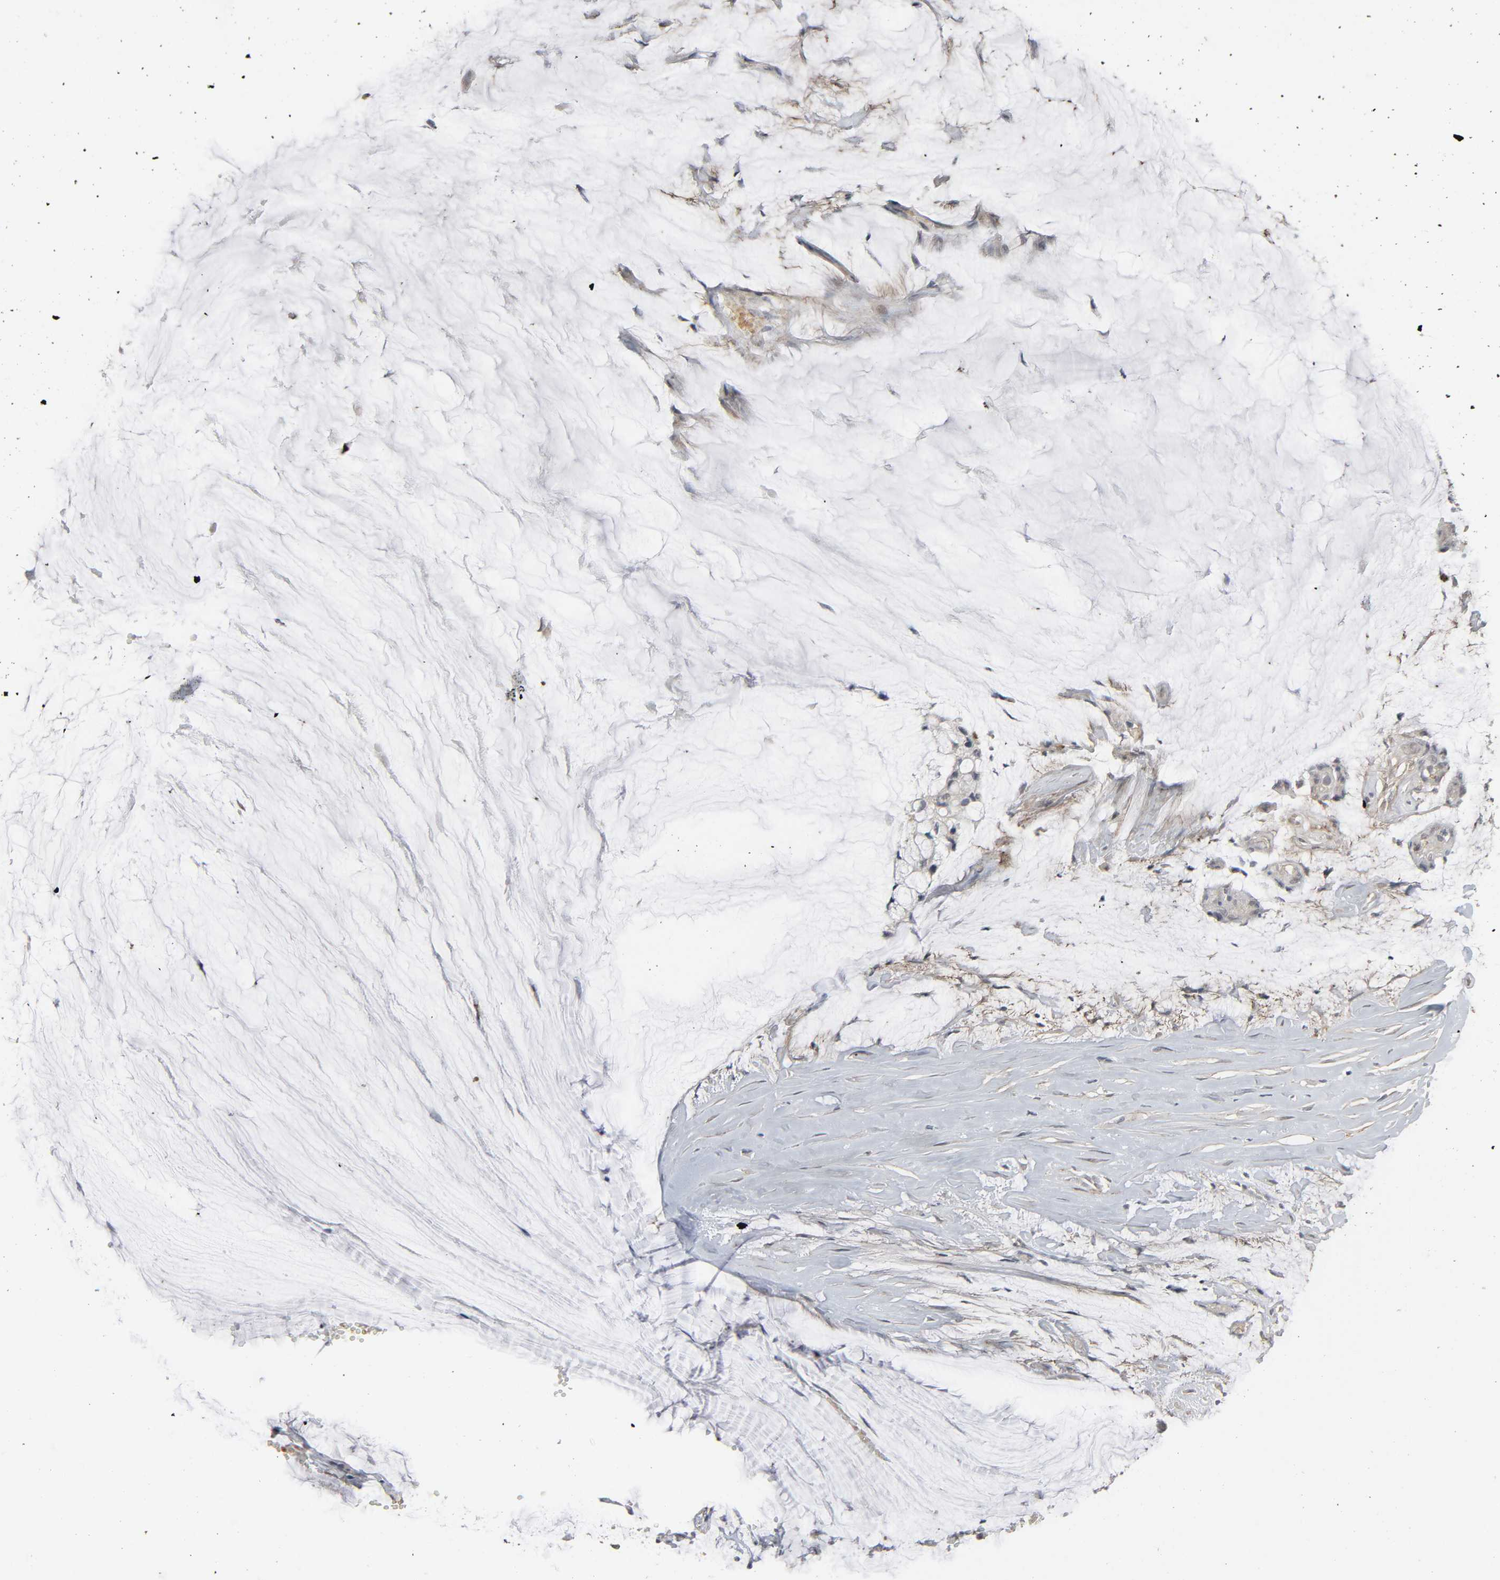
{"staining": {"intensity": "negative", "quantity": "none", "location": "none"}, "tissue": "ovarian cancer", "cell_type": "Tumor cells", "image_type": "cancer", "snomed": [{"axis": "morphology", "description": "Cystadenocarcinoma, mucinous, NOS"}, {"axis": "topography", "description": "Ovary"}], "caption": "This is a image of immunohistochemistry (IHC) staining of ovarian cancer, which shows no staining in tumor cells.", "gene": "ZNF222", "patient": {"sex": "female", "age": 39}}